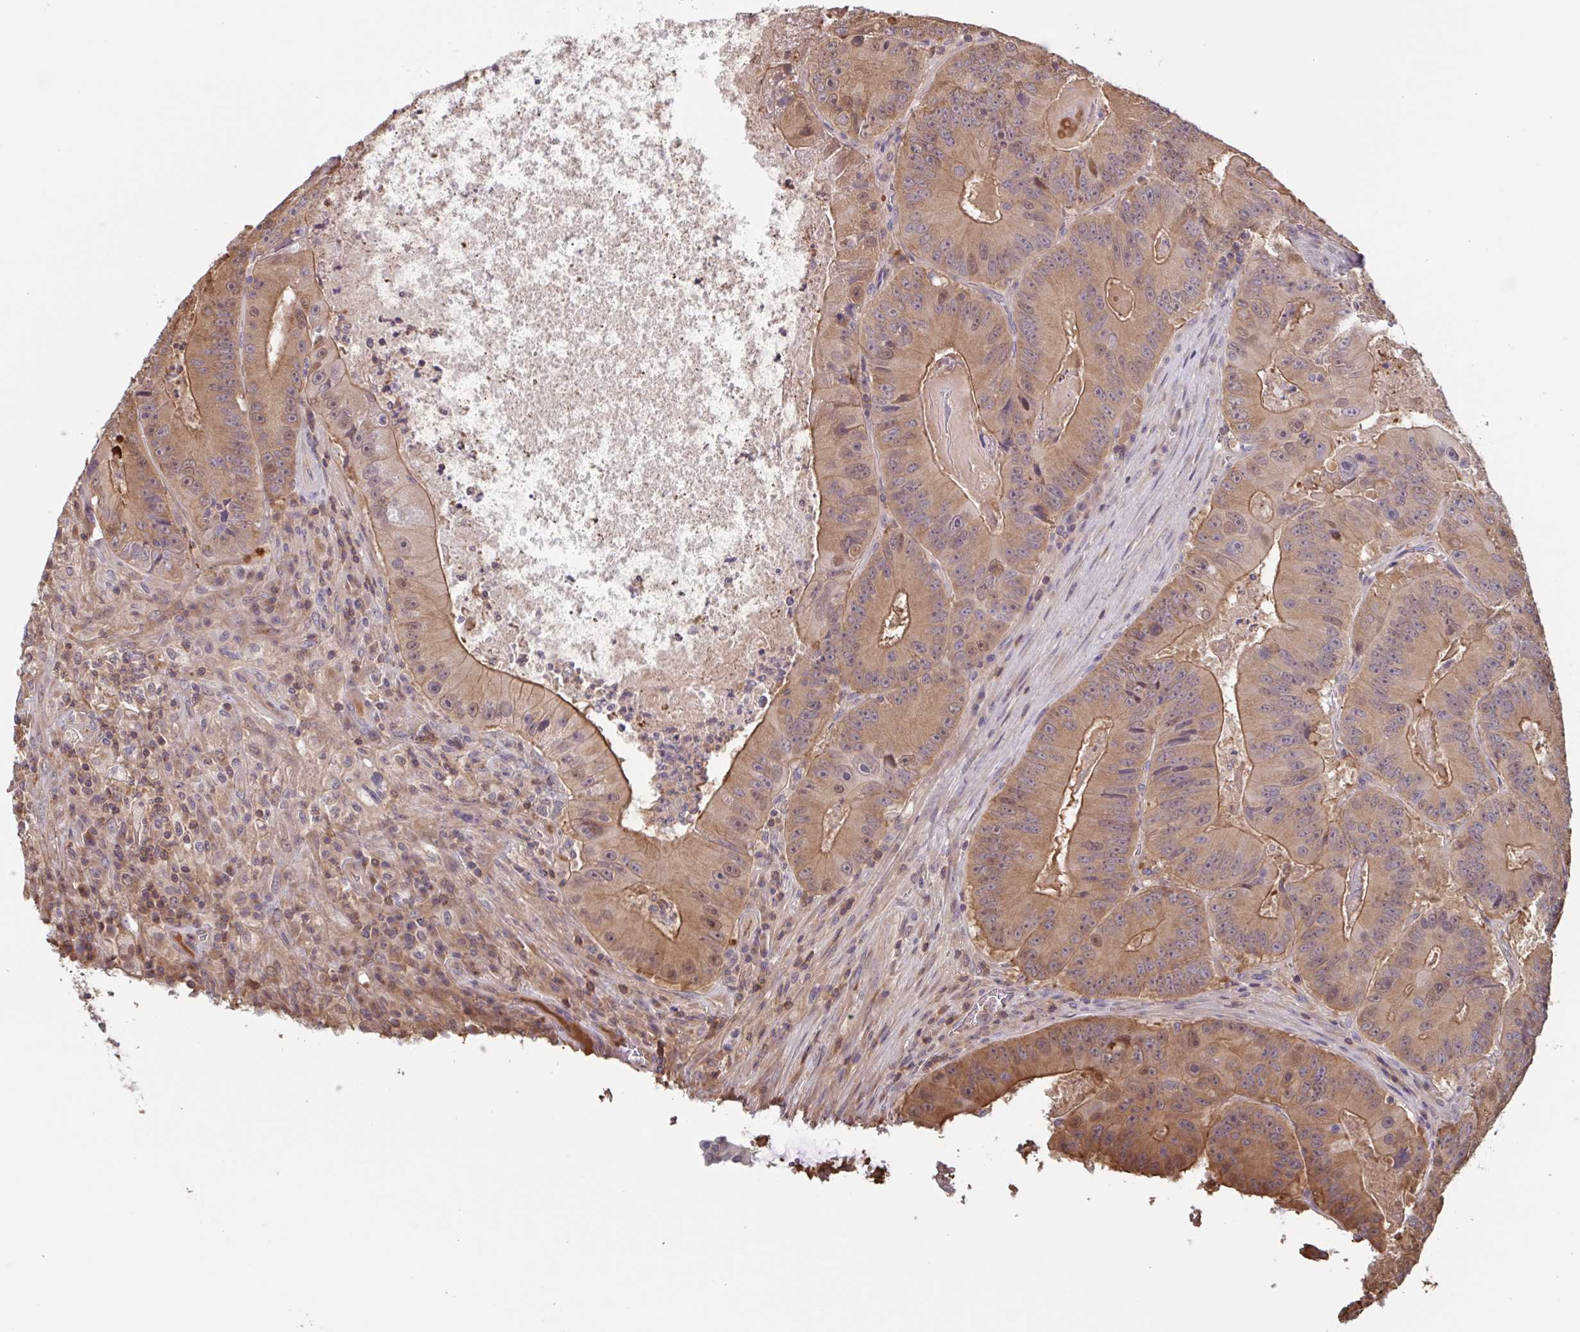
{"staining": {"intensity": "moderate", "quantity": ">75%", "location": "cytoplasmic/membranous"}, "tissue": "colorectal cancer", "cell_type": "Tumor cells", "image_type": "cancer", "snomed": [{"axis": "morphology", "description": "Adenocarcinoma, NOS"}, {"axis": "topography", "description": "Colon"}], "caption": "DAB (3,3'-diaminobenzidine) immunohistochemical staining of adenocarcinoma (colorectal) exhibits moderate cytoplasmic/membranous protein staining in approximately >75% of tumor cells.", "gene": "OTOP2", "patient": {"sex": "female", "age": 86}}